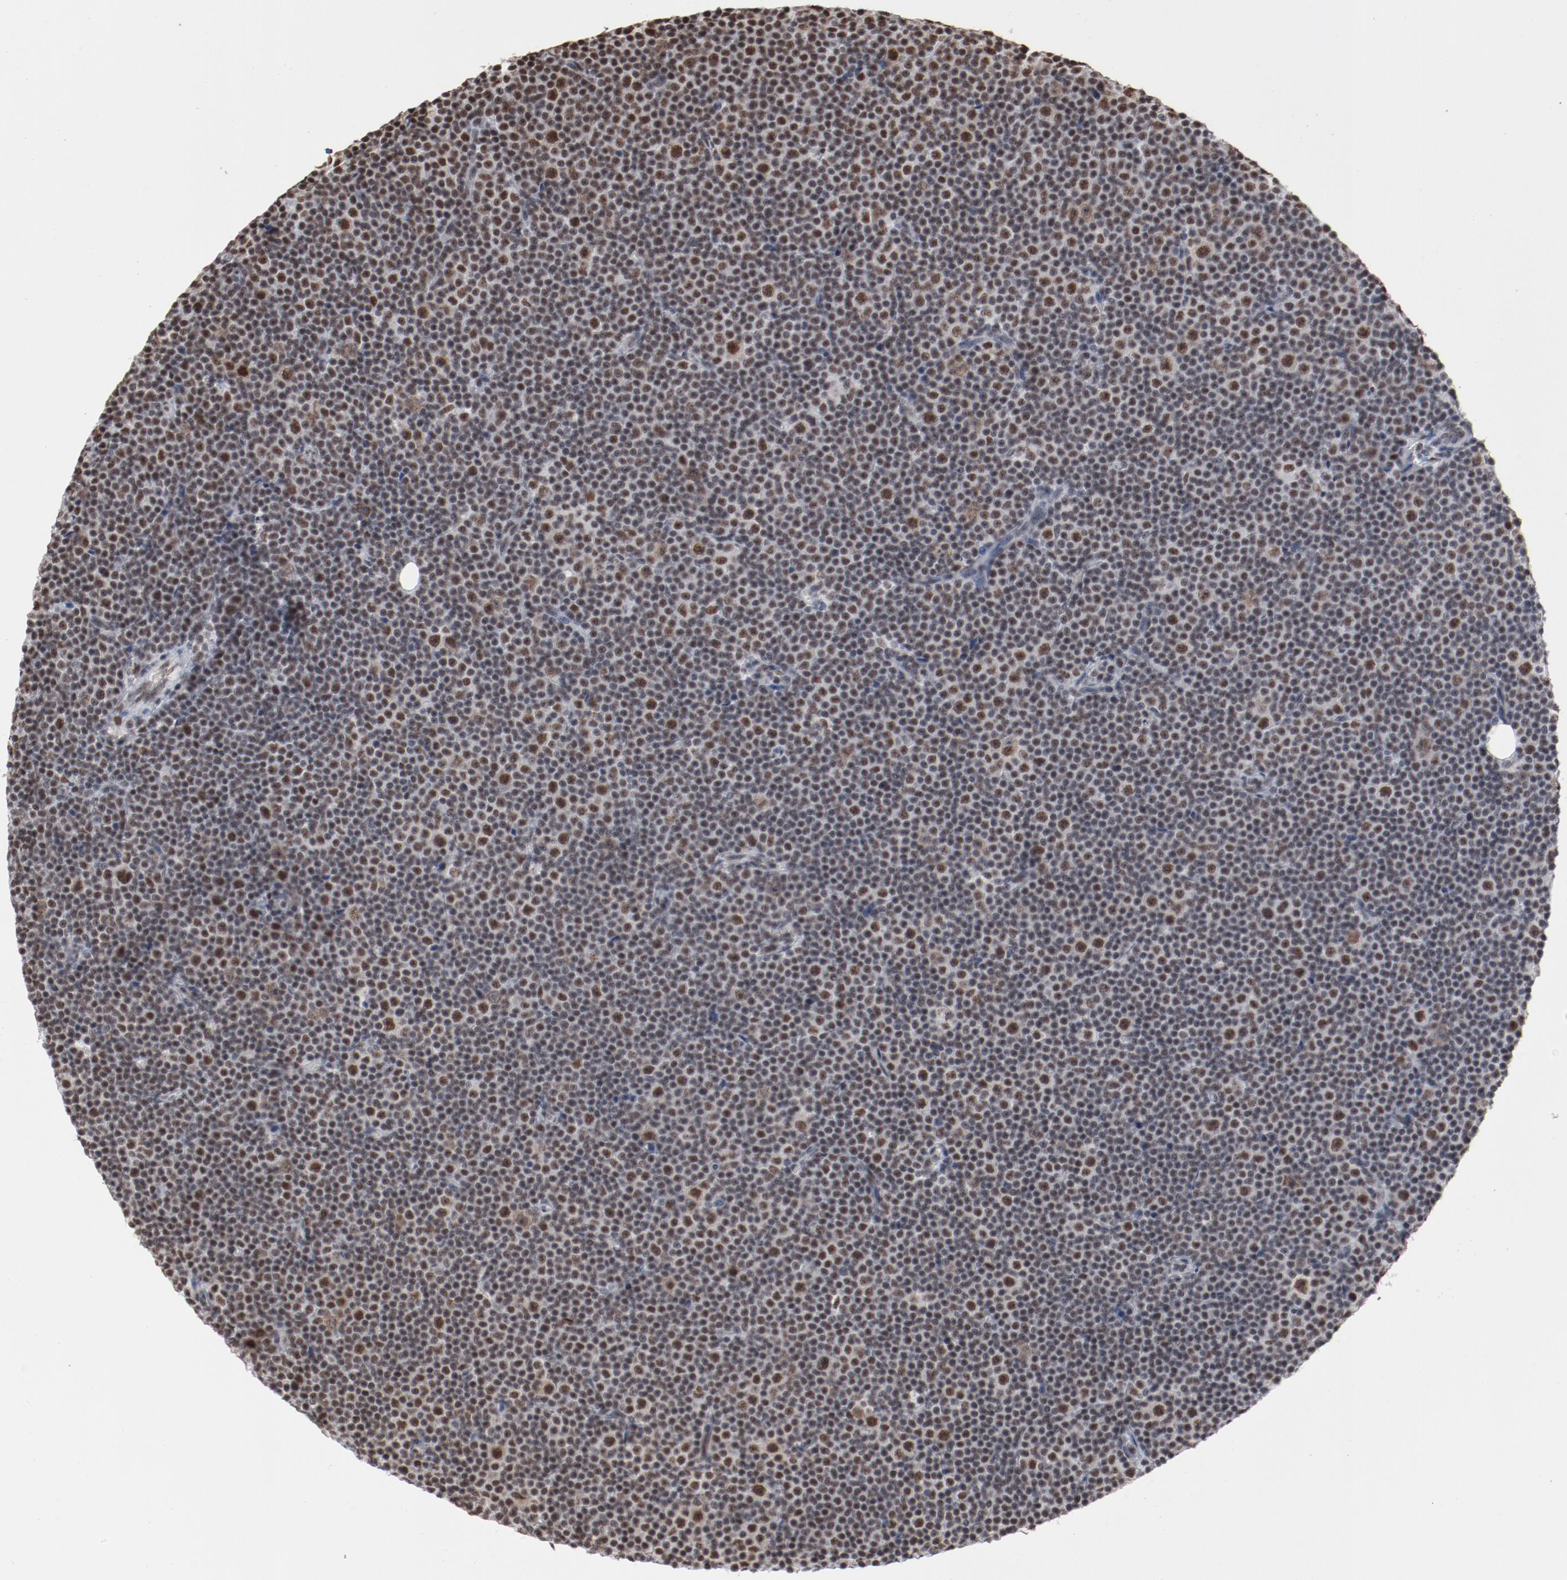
{"staining": {"intensity": "moderate", "quantity": "25%-75%", "location": "nuclear"}, "tissue": "lymphoma", "cell_type": "Tumor cells", "image_type": "cancer", "snomed": [{"axis": "morphology", "description": "Malignant lymphoma, non-Hodgkin's type, Low grade"}, {"axis": "topography", "description": "Lymph node"}], "caption": "Malignant lymphoma, non-Hodgkin's type (low-grade) stained for a protein displays moderate nuclear positivity in tumor cells.", "gene": "BUB3", "patient": {"sex": "female", "age": 67}}